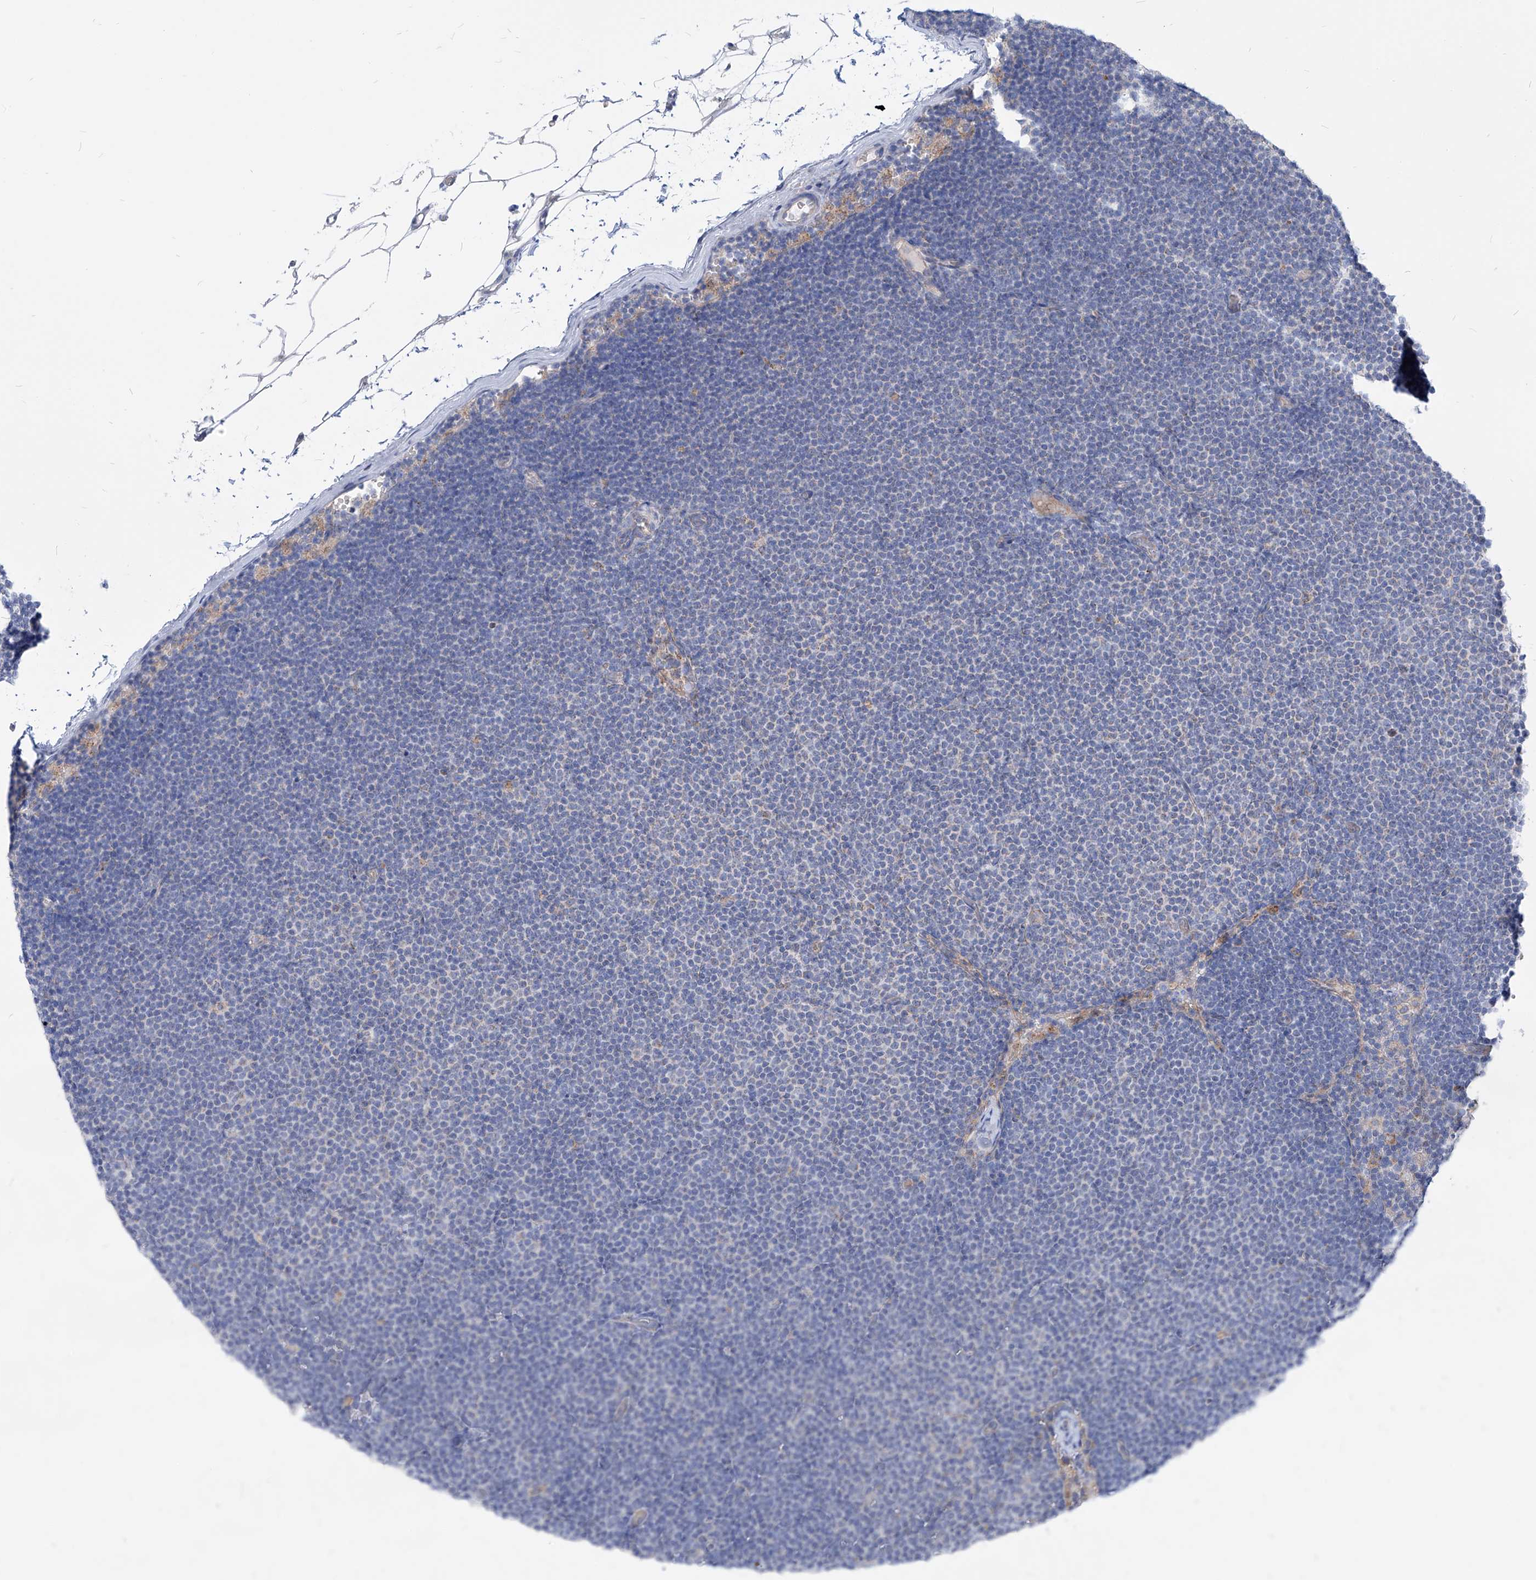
{"staining": {"intensity": "negative", "quantity": "none", "location": "none"}, "tissue": "lymphoma", "cell_type": "Tumor cells", "image_type": "cancer", "snomed": [{"axis": "morphology", "description": "Malignant lymphoma, non-Hodgkin's type, Low grade"}, {"axis": "topography", "description": "Lymph node"}], "caption": "High power microscopy image of an immunohistochemistry (IHC) micrograph of low-grade malignant lymphoma, non-Hodgkin's type, revealing no significant staining in tumor cells.", "gene": "AGPS", "patient": {"sex": "female", "age": 53}}